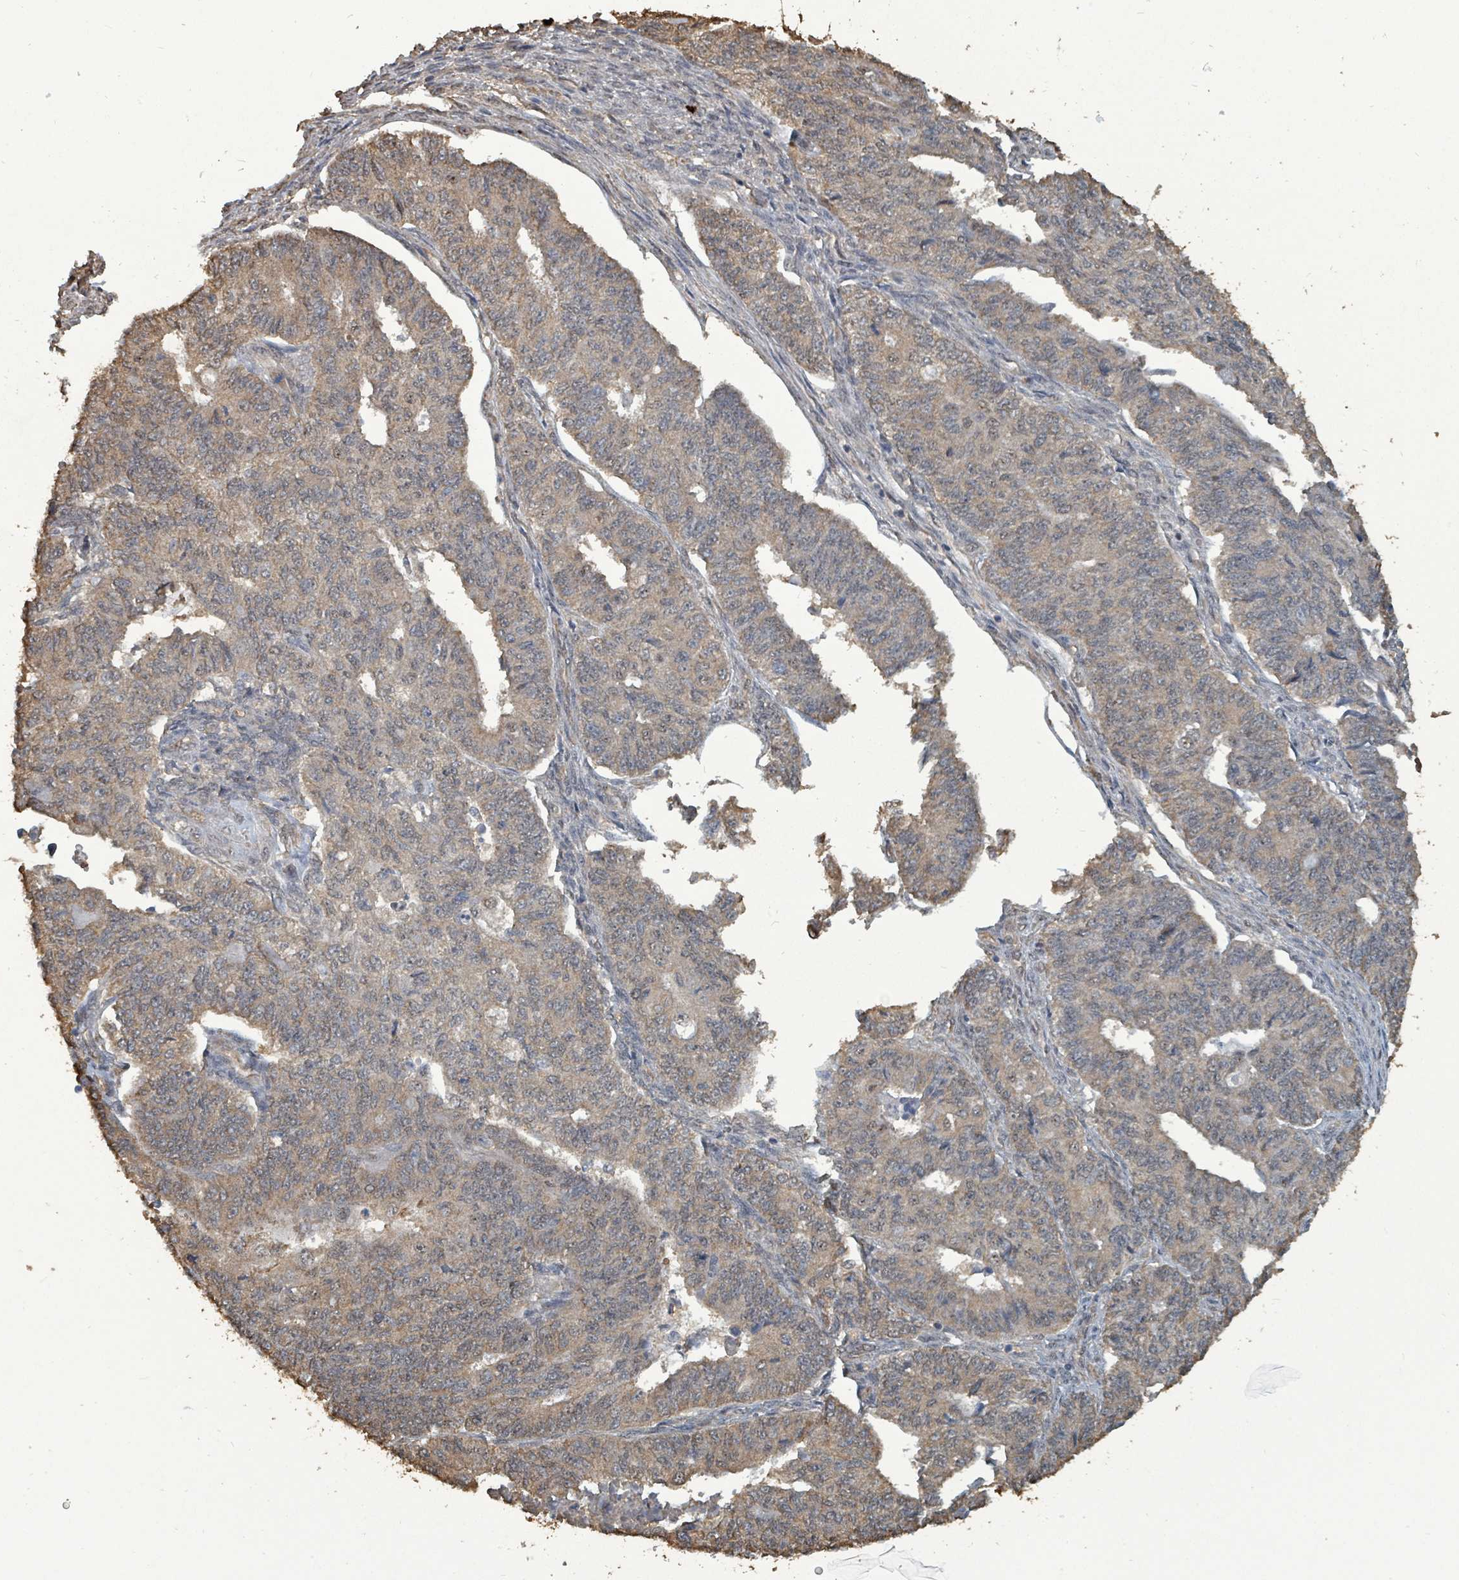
{"staining": {"intensity": "weak", "quantity": "25%-75%", "location": "cytoplasmic/membranous"}, "tissue": "endometrial cancer", "cell_type": "Tumor cells", "image_type": "cancer", "snomed": [{"axis": "morphology", "description": "Adenocarcinoma, NOS"}, {"axis": "topography", "description": "Endometrium"}], "caption": "Weak cytoplasmic/membranous protein positivity is present in approximately 25%-75% of tumor cells in endometrial adenocarcinoma. The staining was performed using DAB to visualize the protein expression in brown, while the nuclei were stained in blue with hematoxylin (Magnification: 20x).", "gene": "C6orf52", "patient": {"sex": "female", "age": 32}}